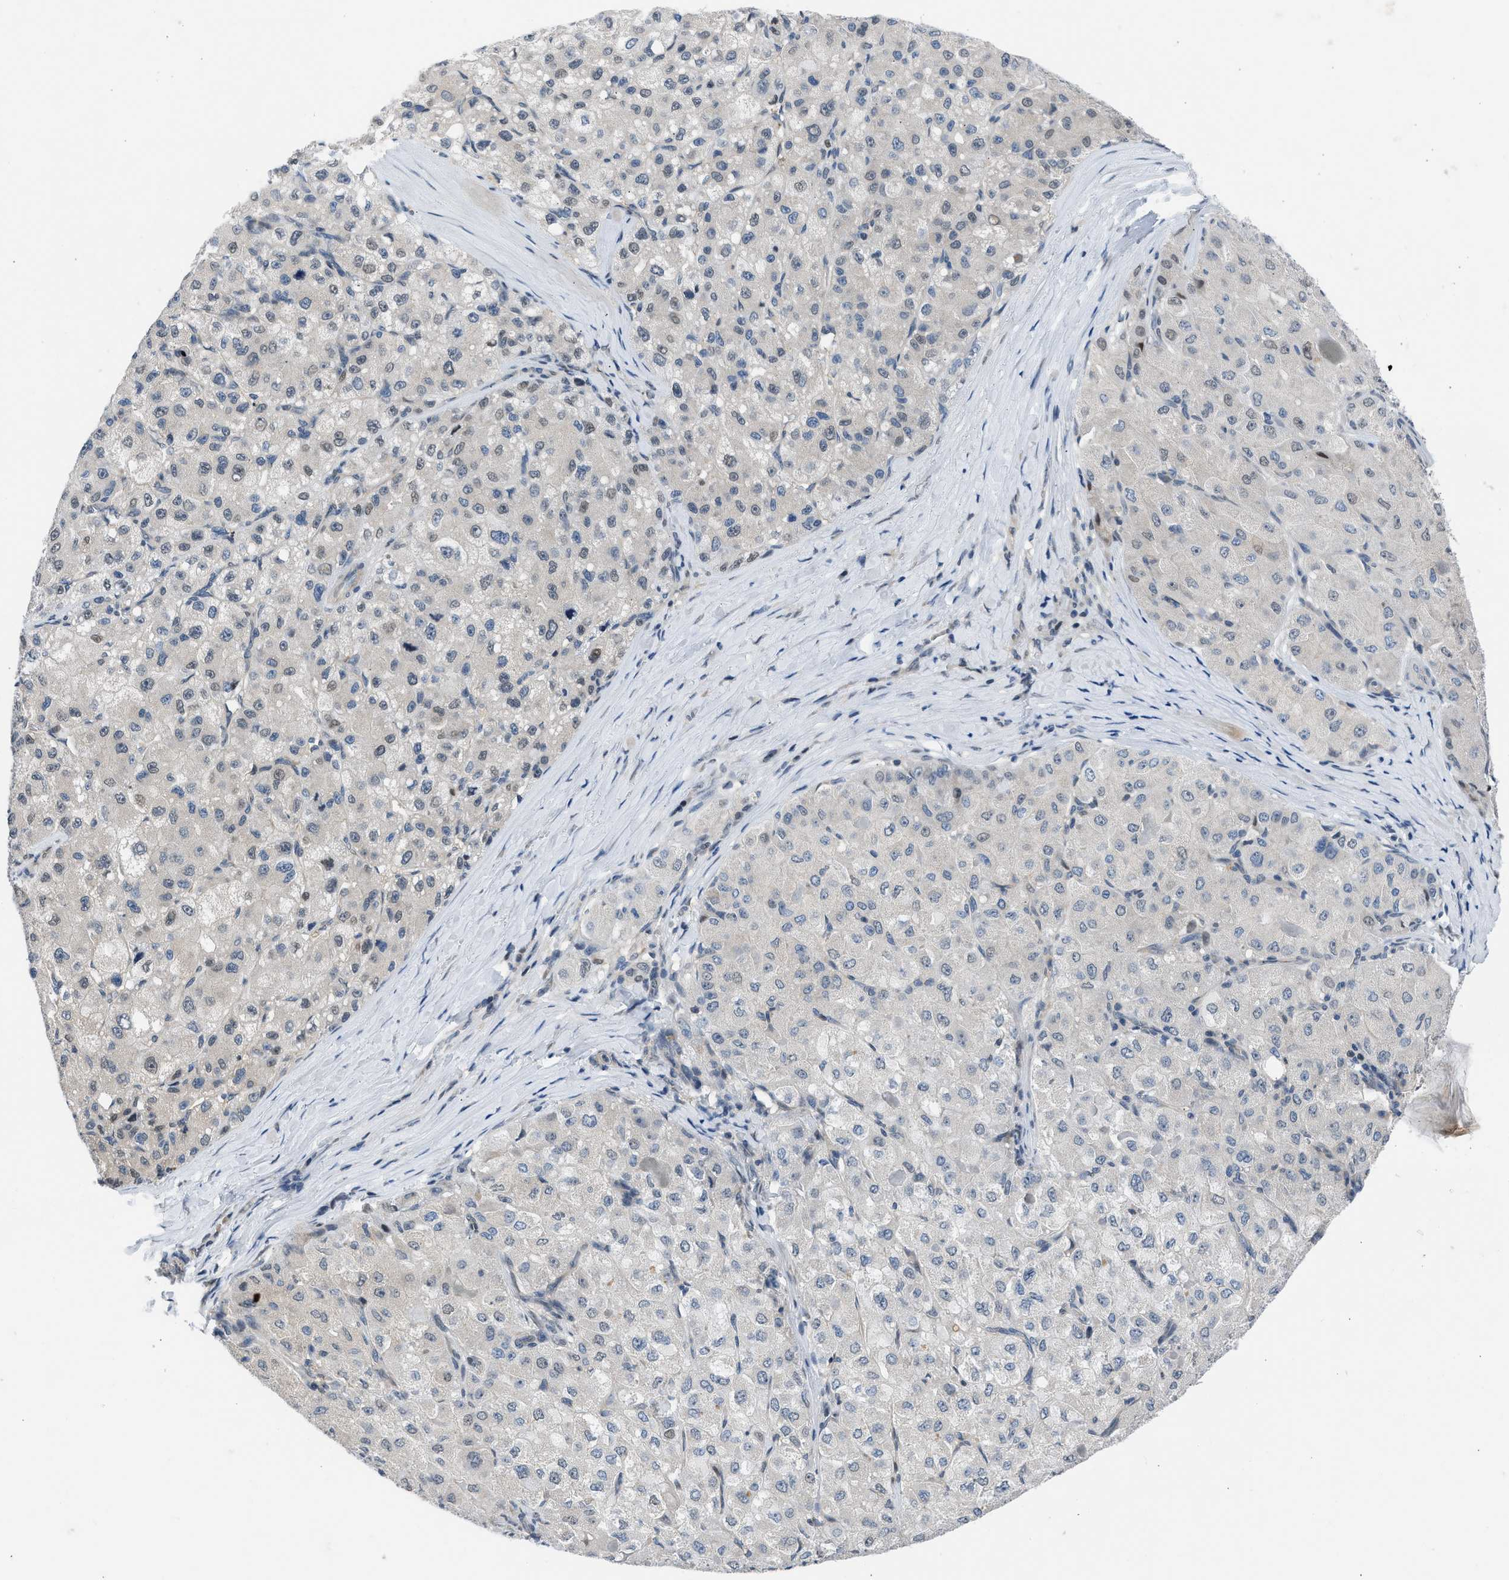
{"staining": {"intensity": "weak", "quantity": "<25%", "location": "nuclear"}, "tissue": "liver cancer", "cell_type": "Tumor cells", "image_type": "cancer", "snomed": [{"axis": "morphology", "description": "Carcinoma, Hepatocellular, NOS"}, {"axis": "topography", "description": "Liver"}], "caption": "Tumor cells are negative for protein expression in human liver hepatocellular carcinoma. (DAB (3,3'-diaminobenzidine) IHC, high magnification).", "gene": "OLIG3", "patient": {"sex": "male", "age": 80}}